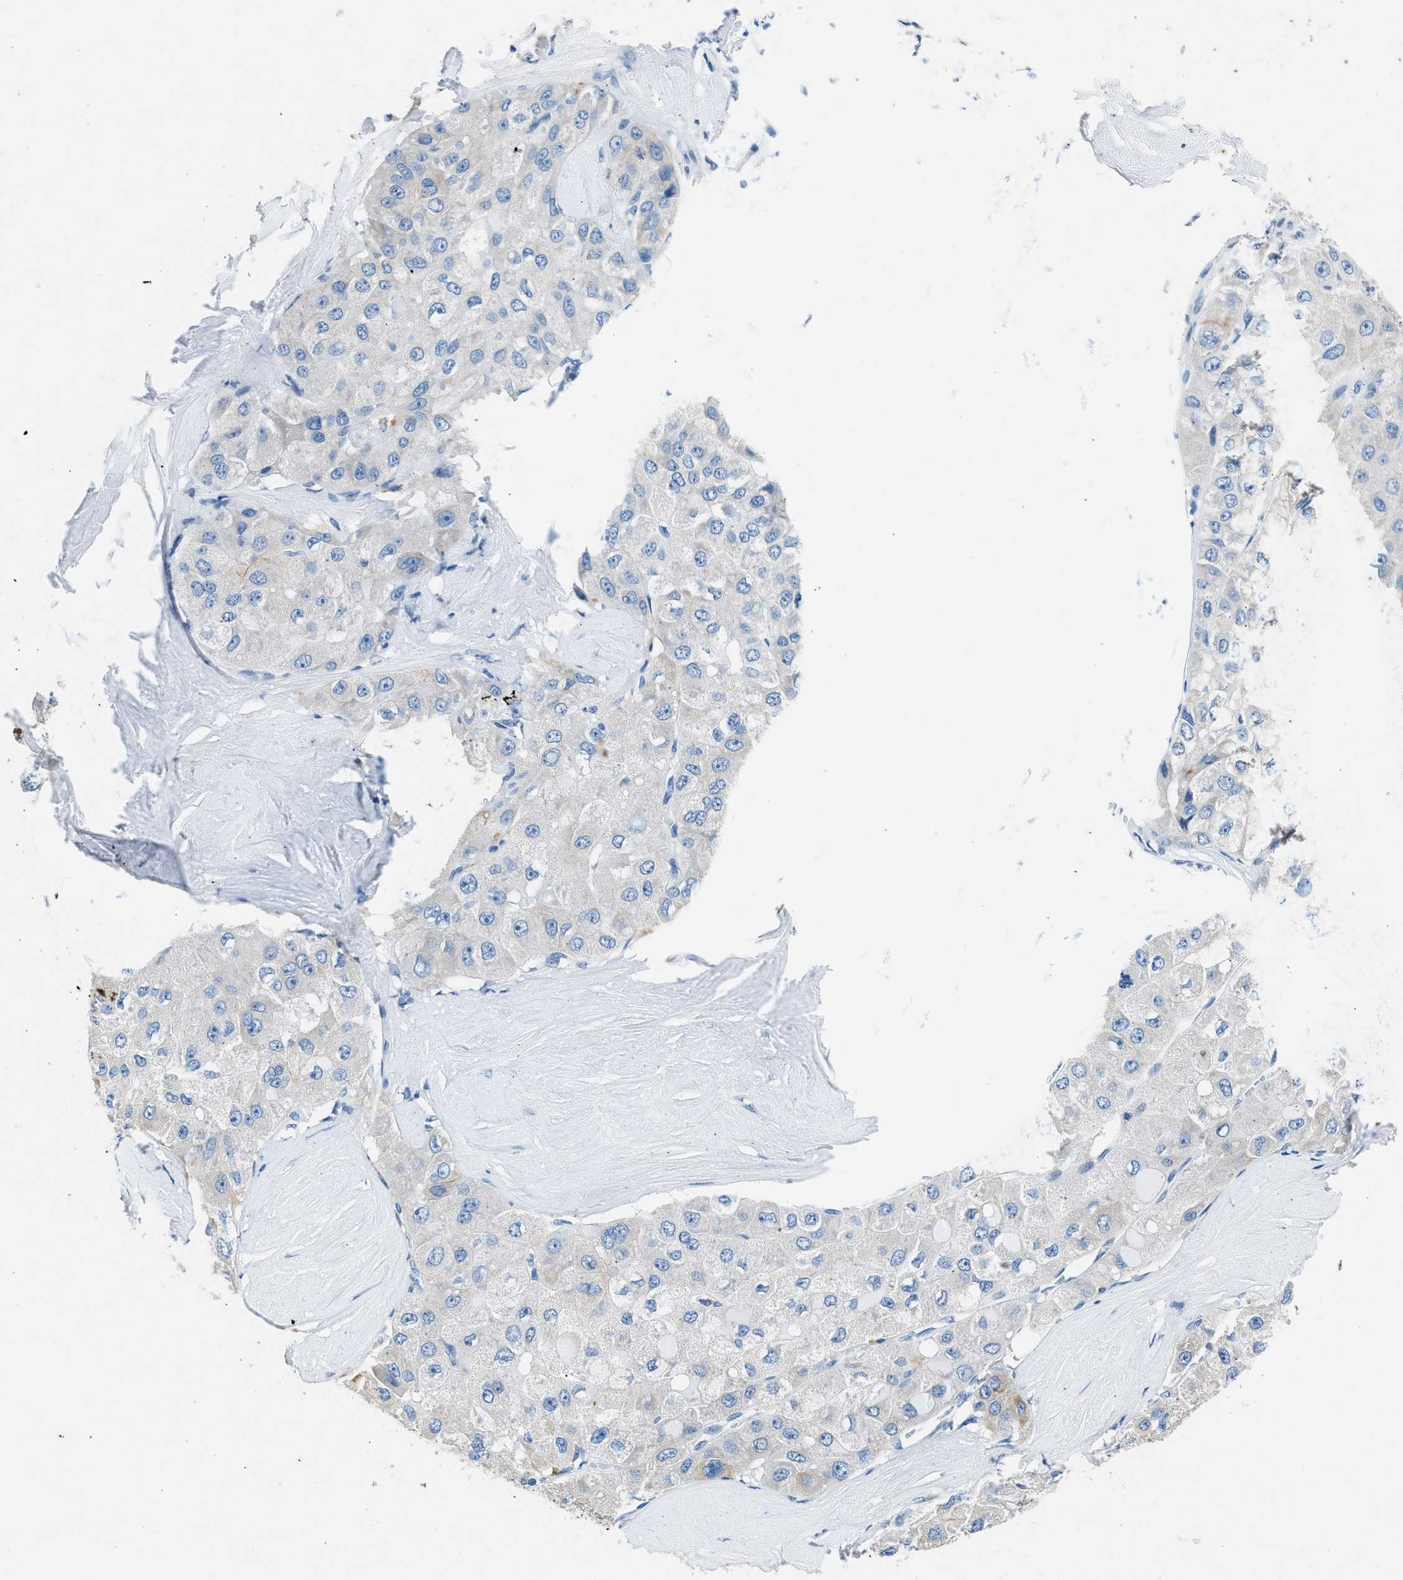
{"staining": {"intensity": "weak", "quantity": "<25%", "location": "cytoplasmic/membranous"}, "tissue": "liver cancer", "cell_type": "Tumor cells", "image_type": "cancer", "snomed": [{"axis": "morphology", "description": "Carcinoma, Hepatocellular, NOS"}, {"axis": "topography", "description": "Liver"}], "caption": "Immunohistochemical staining of human liver cancer (hepatocellular carcinoma) reveals no significant positivity in tumor cells.", "gene": "CFAP20", "patient": {"sex": "male", "age": 80}}